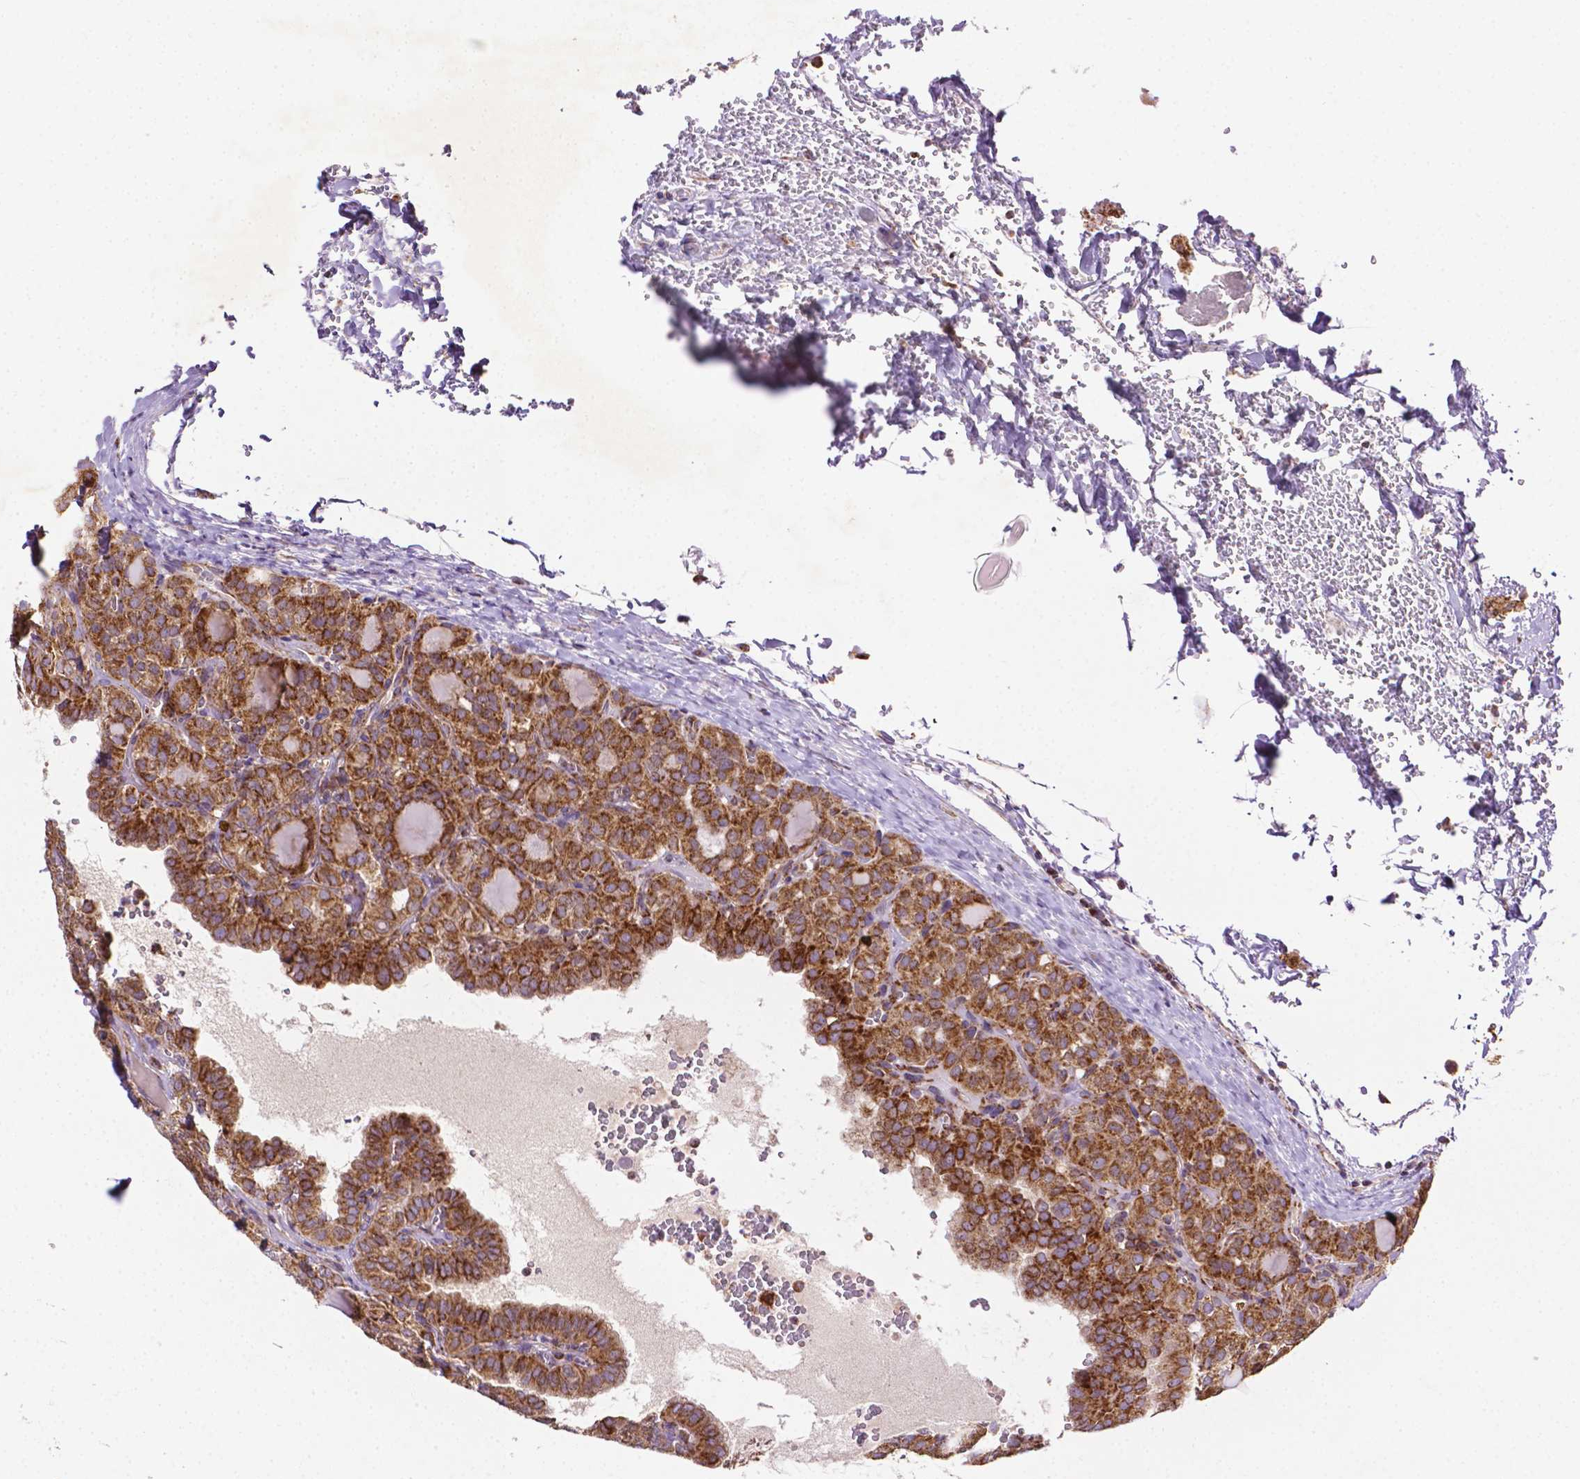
{"staining": {"intensity": "moderate", "quantity": ">75%", "location": "cytoplasmic/membranous"}, "tissue": "thyroid cancer", "cell_type": "Tumor cells", "image_type": "cancer", "snomed": [{"axis": "morphology", "description": "Papillary adenocarcinoma, NOS"}, {"axis": "topography", "description": "Thyroid gland"}], "caption": "Immunohistochemical staining of thyroid cancer displays medium levels of moderate cytoplasmic/membranous protein expression in approximately >75% of tumor cells.", "gene": "ILVBL", "patient": {"sex": "female", "age": 41}}